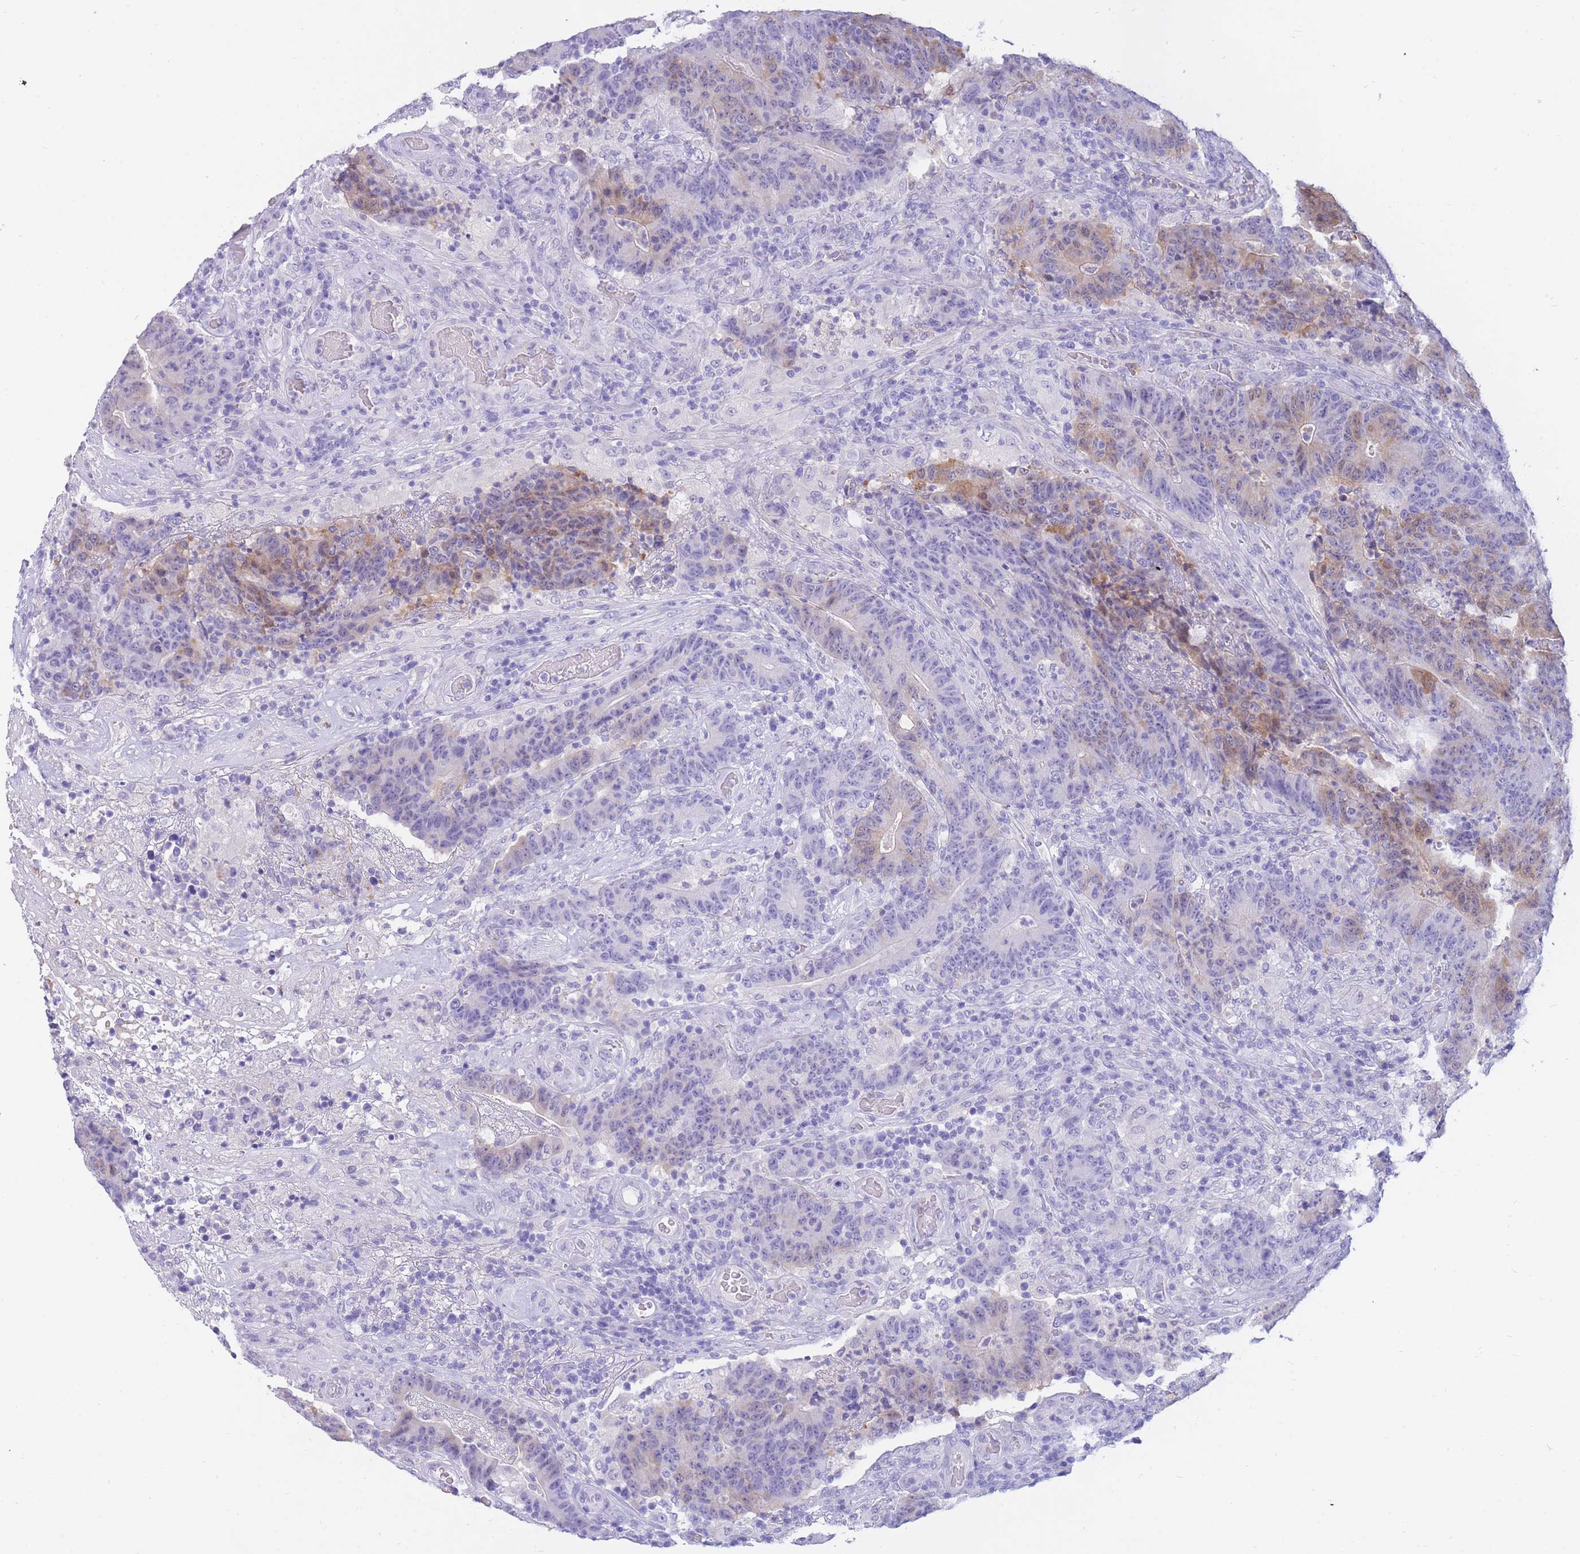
{"staining": {"intensity": "weak", "quantity": "<25%", "location": "cytoplasmic/membranous"}, "tissue": "colorectal cancer", "cell_type": "Tumor cells", "image_type": "cancer", "snomed": [{"axis": "morphology", "description": "Normal tissue, NOS"}, {"axis": "morphology", "description": "Adenocarcinoma, NOS"}, {"axis": "topography", "description": "Colon"}], "caption": "Tumor cells show no significant expression in colorectal adenocarcinoma.", "gene": "SULT1A1", "patient": {"sex": "female", "age": 75}}